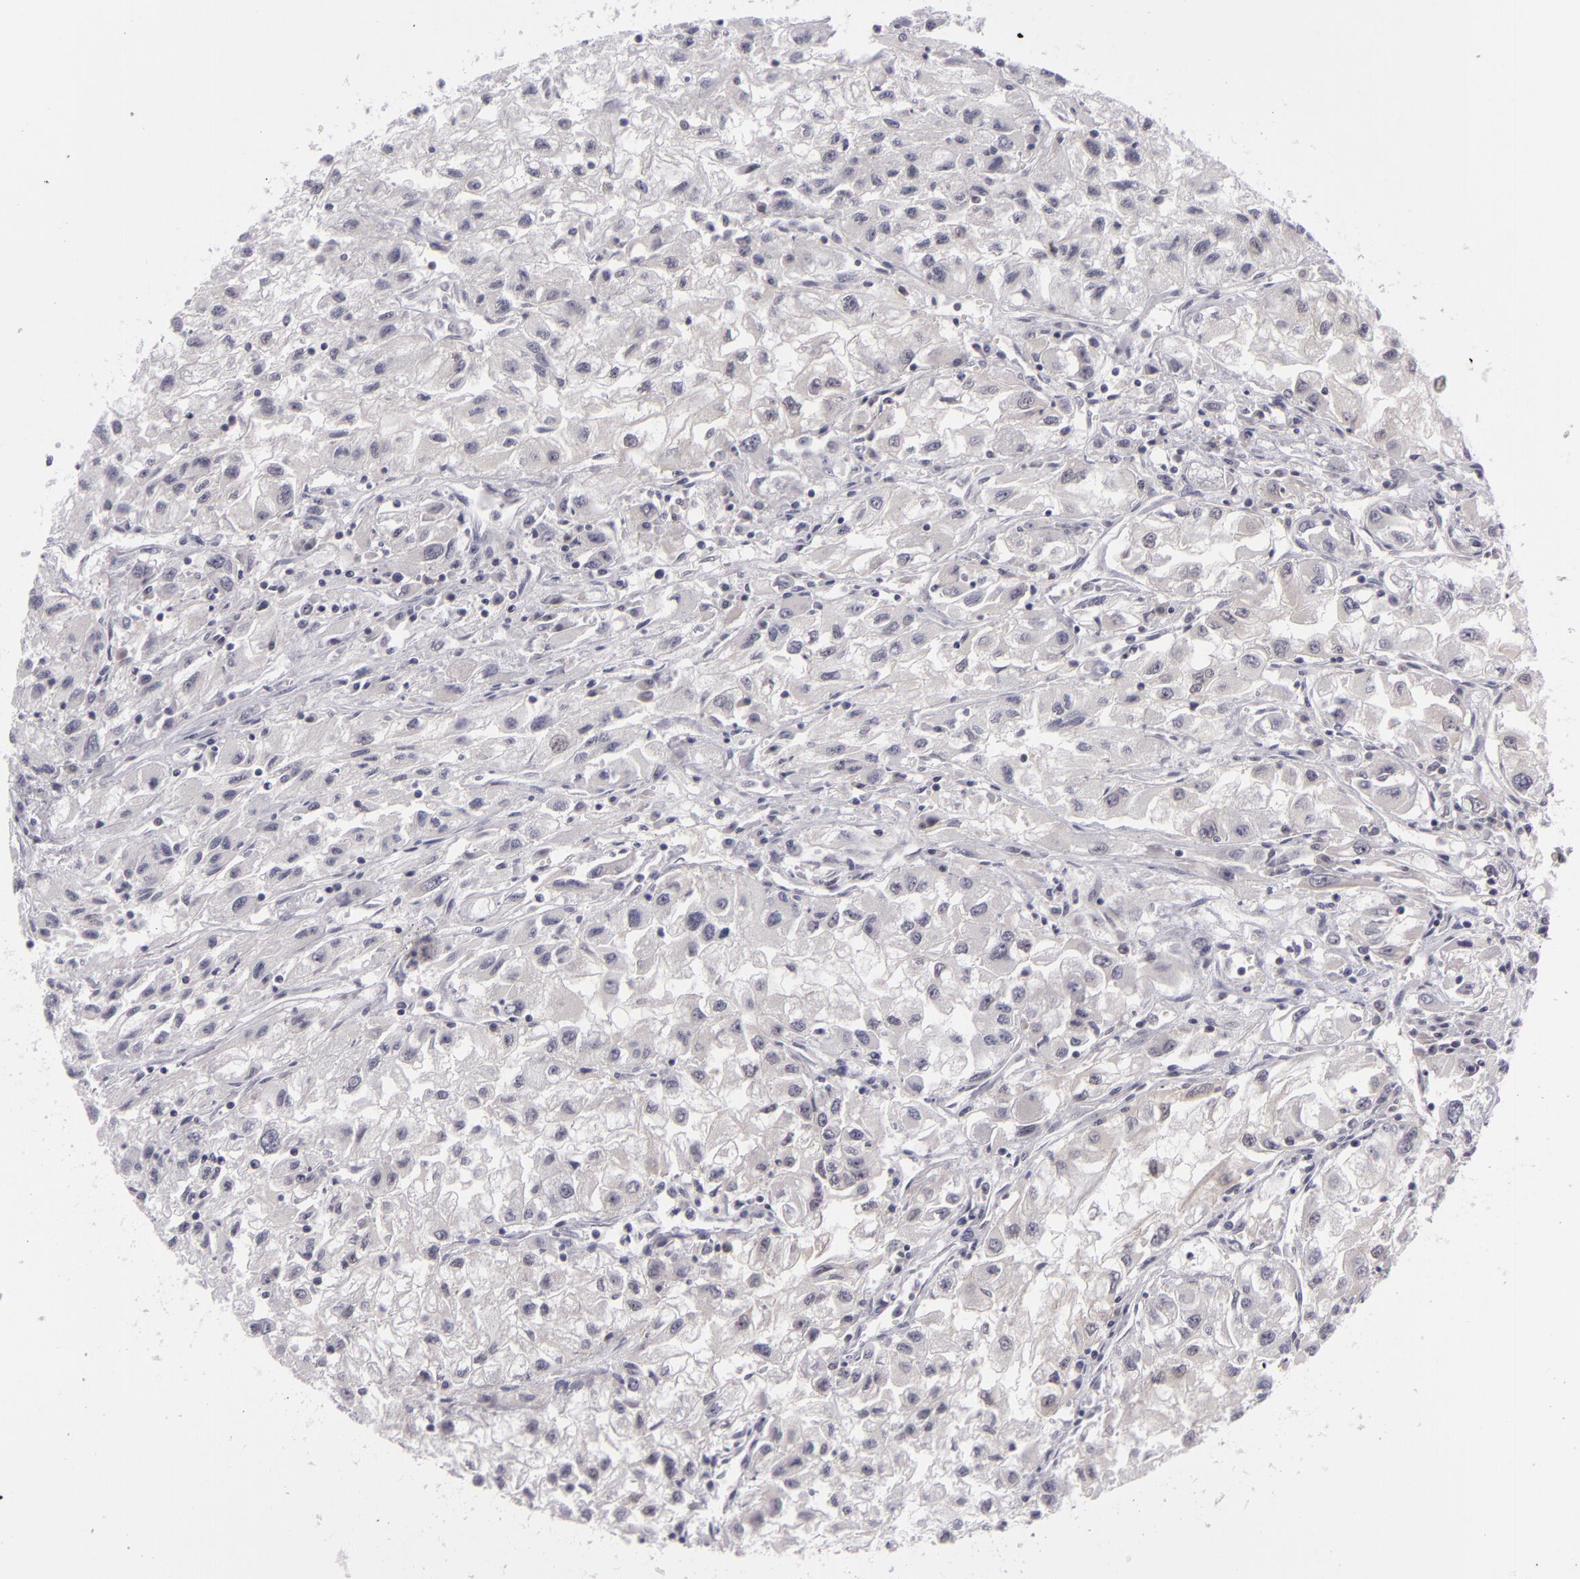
{"staining": {"intensity": "negative", "quantity": "none", "location": "none"}, "tissue": "renal cancer", "cell_type": "Tumor cells", "image_type": "cancer", "snomed": [{"axis": "morphology", "description": "Adenocarcinoma, NOS"}, {"axis": "topography", "description": "Kidney"}], "caption": "Tumor cells are negative for protein expression in human adenocarcinoma (renal).", "gene": "BCL10", "patient": {"sex": "male", "age": 59}}